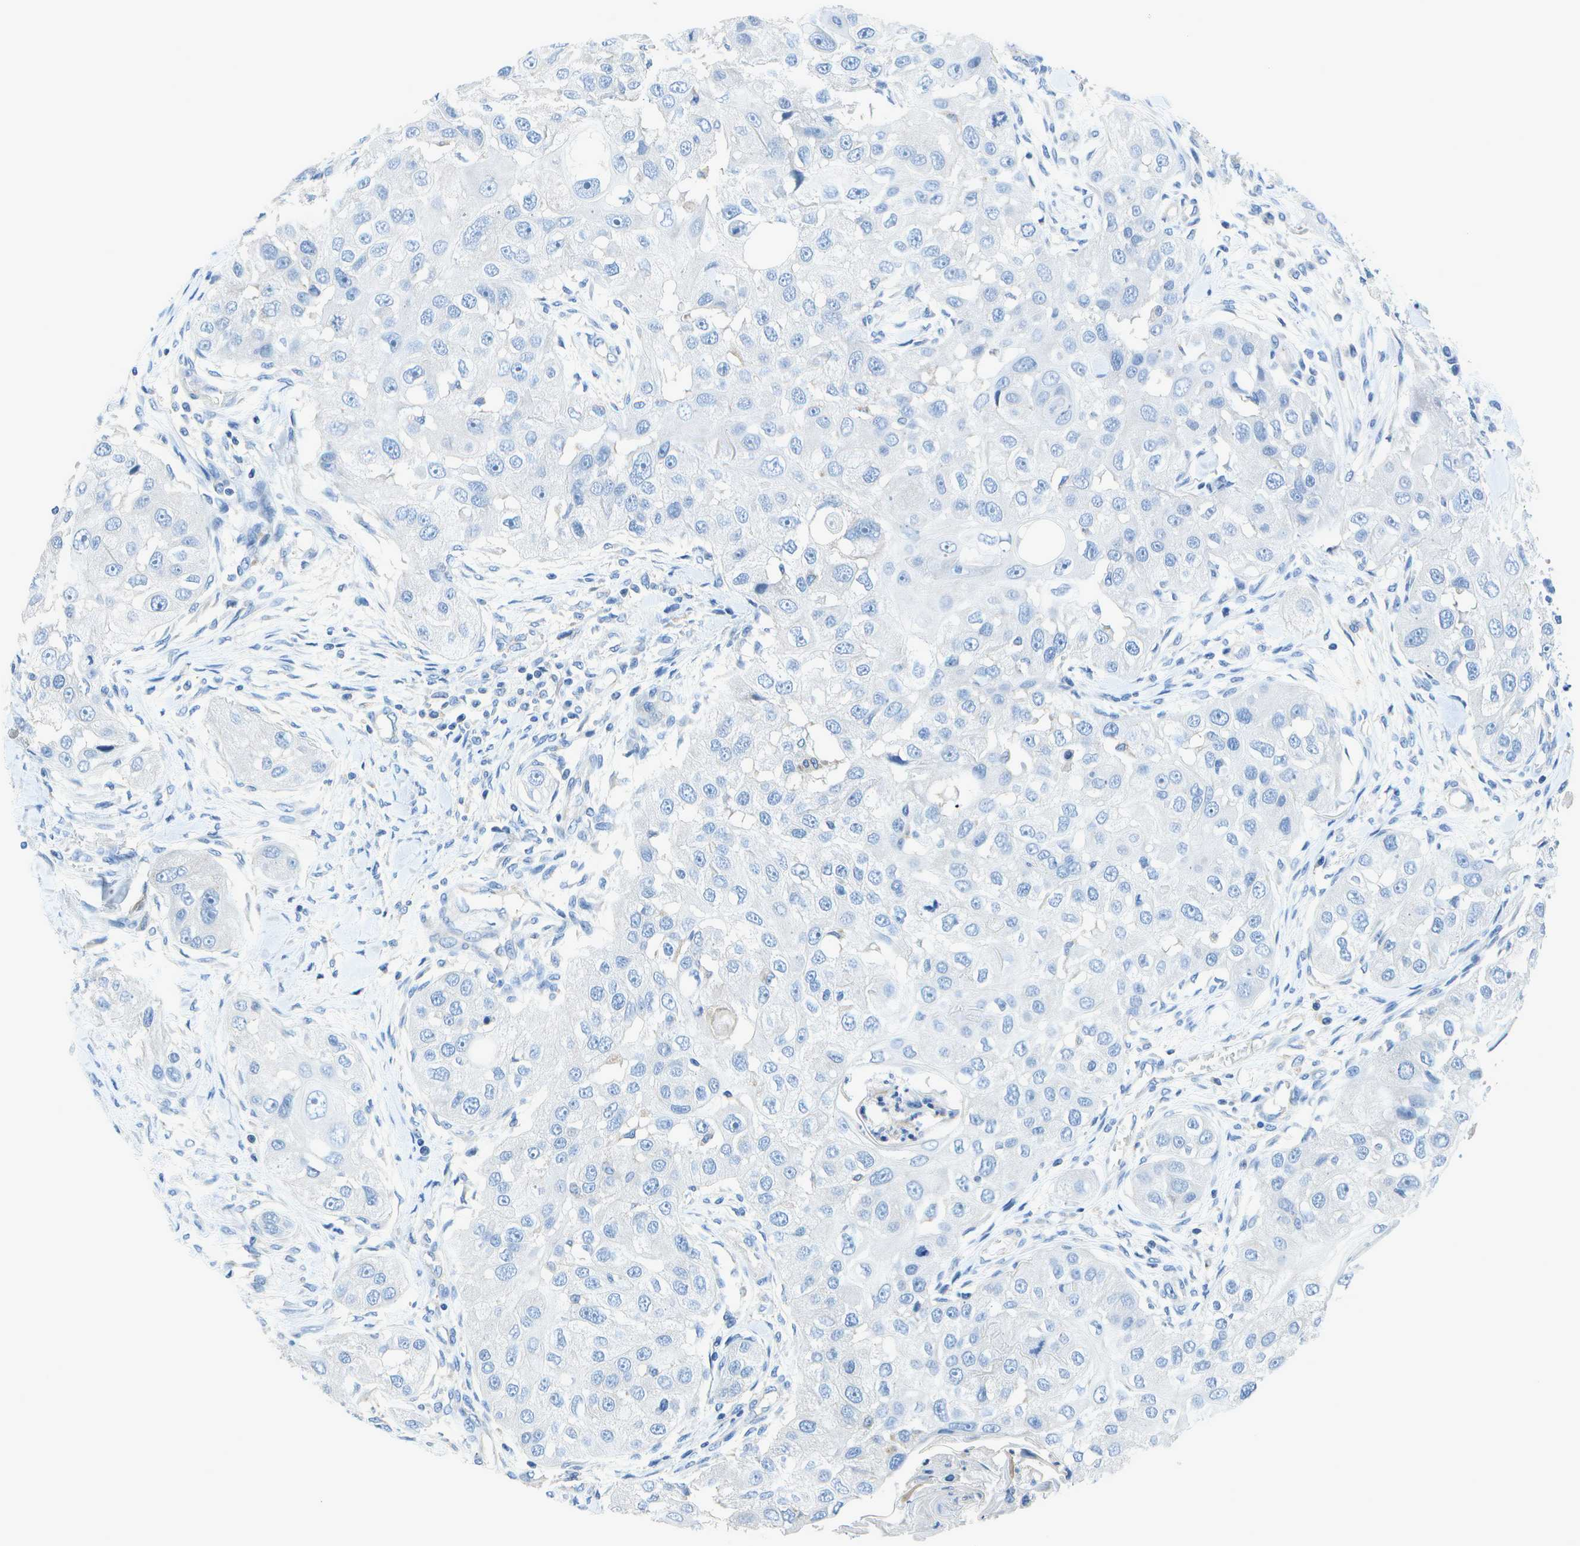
{"staining": {"intensity": "negative", "quantity": "none", "location": "none"}, "tissue": "head and neck cancer", "cell_type": "Tumor cells", "image_type": "cancer", "snomed": [{"axis": "morphology", "description": "Normal tissue, NOS"}, {"axis": "morphology", "description": "Squamous cell carcinoma, NOS"}, {"axis": "topography", "description": "Skeletal muscle"}, {"axis": "topography", "description": "Head-Neck"}], "caption": "An immunohistochemistry histopathology image of head and neck cancer (squamous cell carcinoma) is shown. There is no staining in tumor cells of head and neck cancer (squamous cell carcinoma).", "gene": "DCT", "patient": {"sex": "male", "age": 51}}